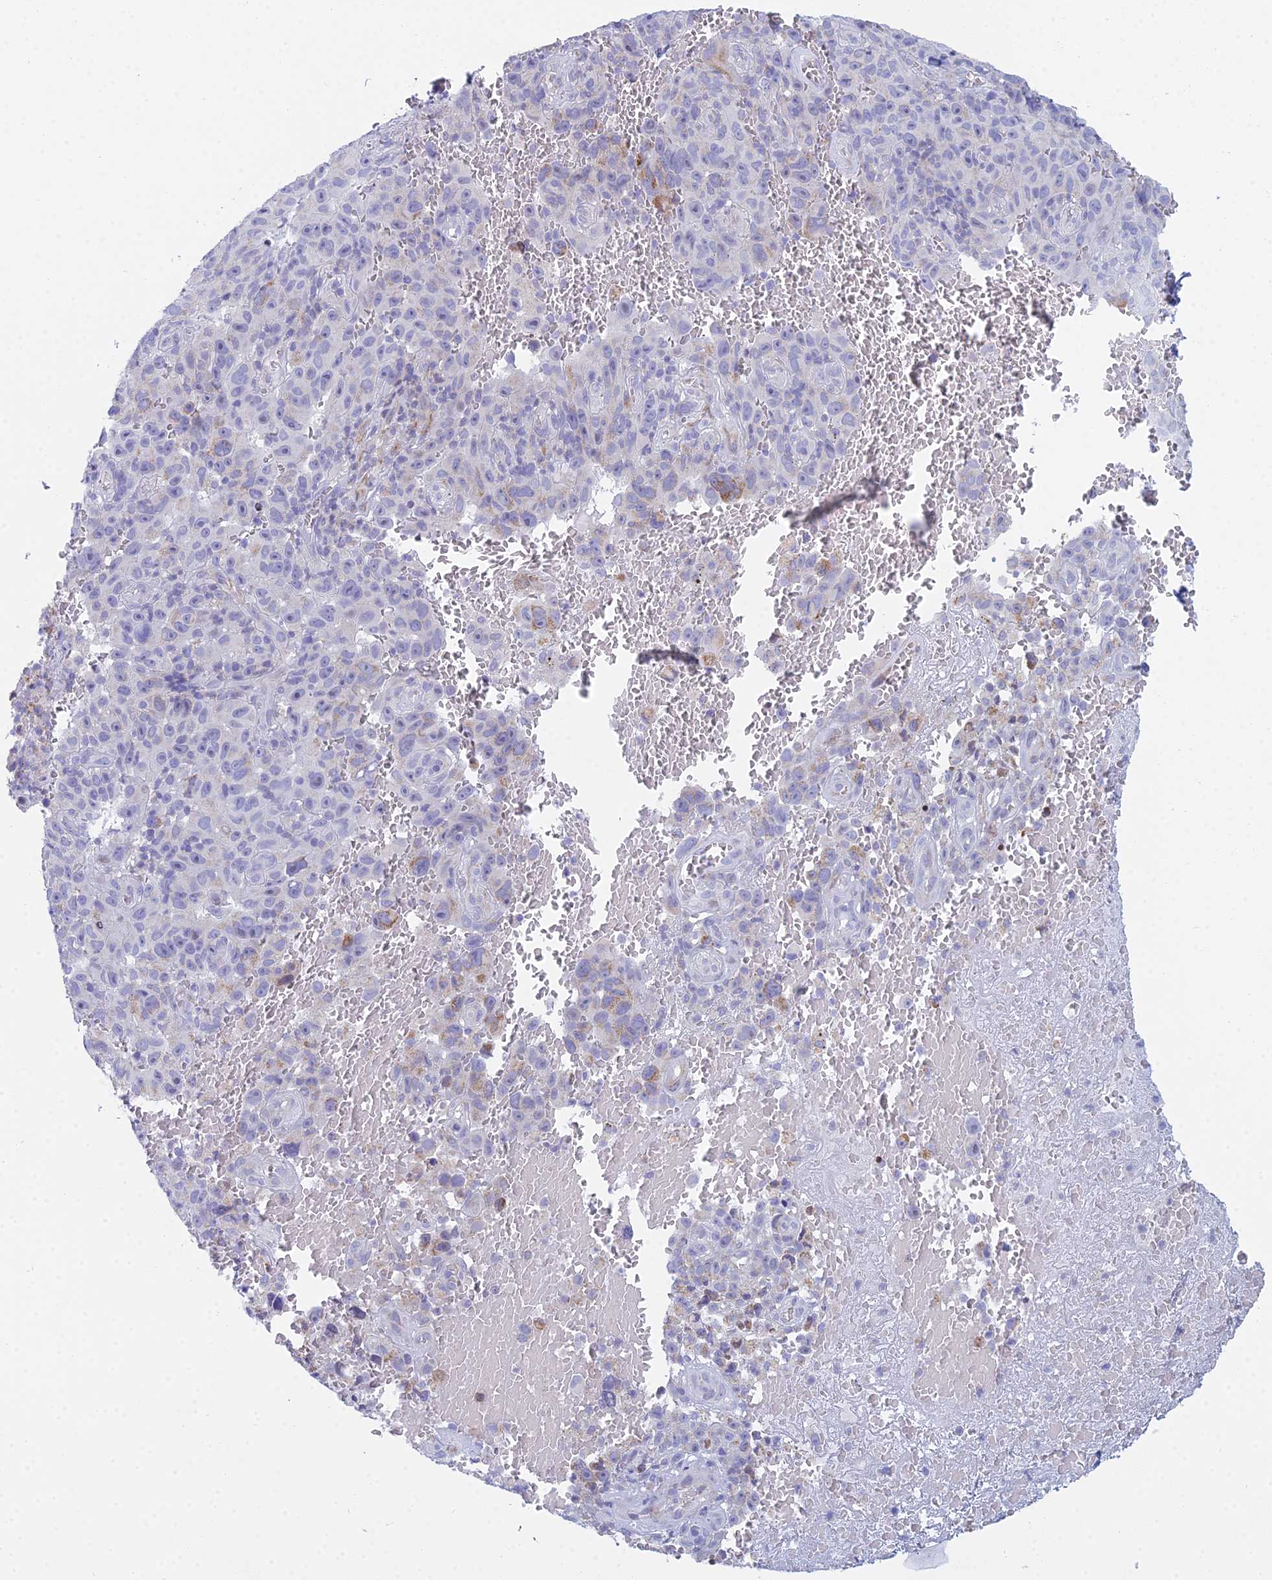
{"staining": {"intensity": "negative", "quantity": "none", "location": "none"}, "tissue": "melanoma", "cell_type": "Tumor cells", "image_type": "cancer", "snomed": [{"axis": "morphology", "description": "Malignant melanoma, NOS"}, {"axis": "topography", "description": "Skin"}], "caption": "Human malignant melanoma stained for a protein using IHC shows no staining in tumor cells.", "gene": "PRR13", "patient": {"sex": "female", "age": 82}}